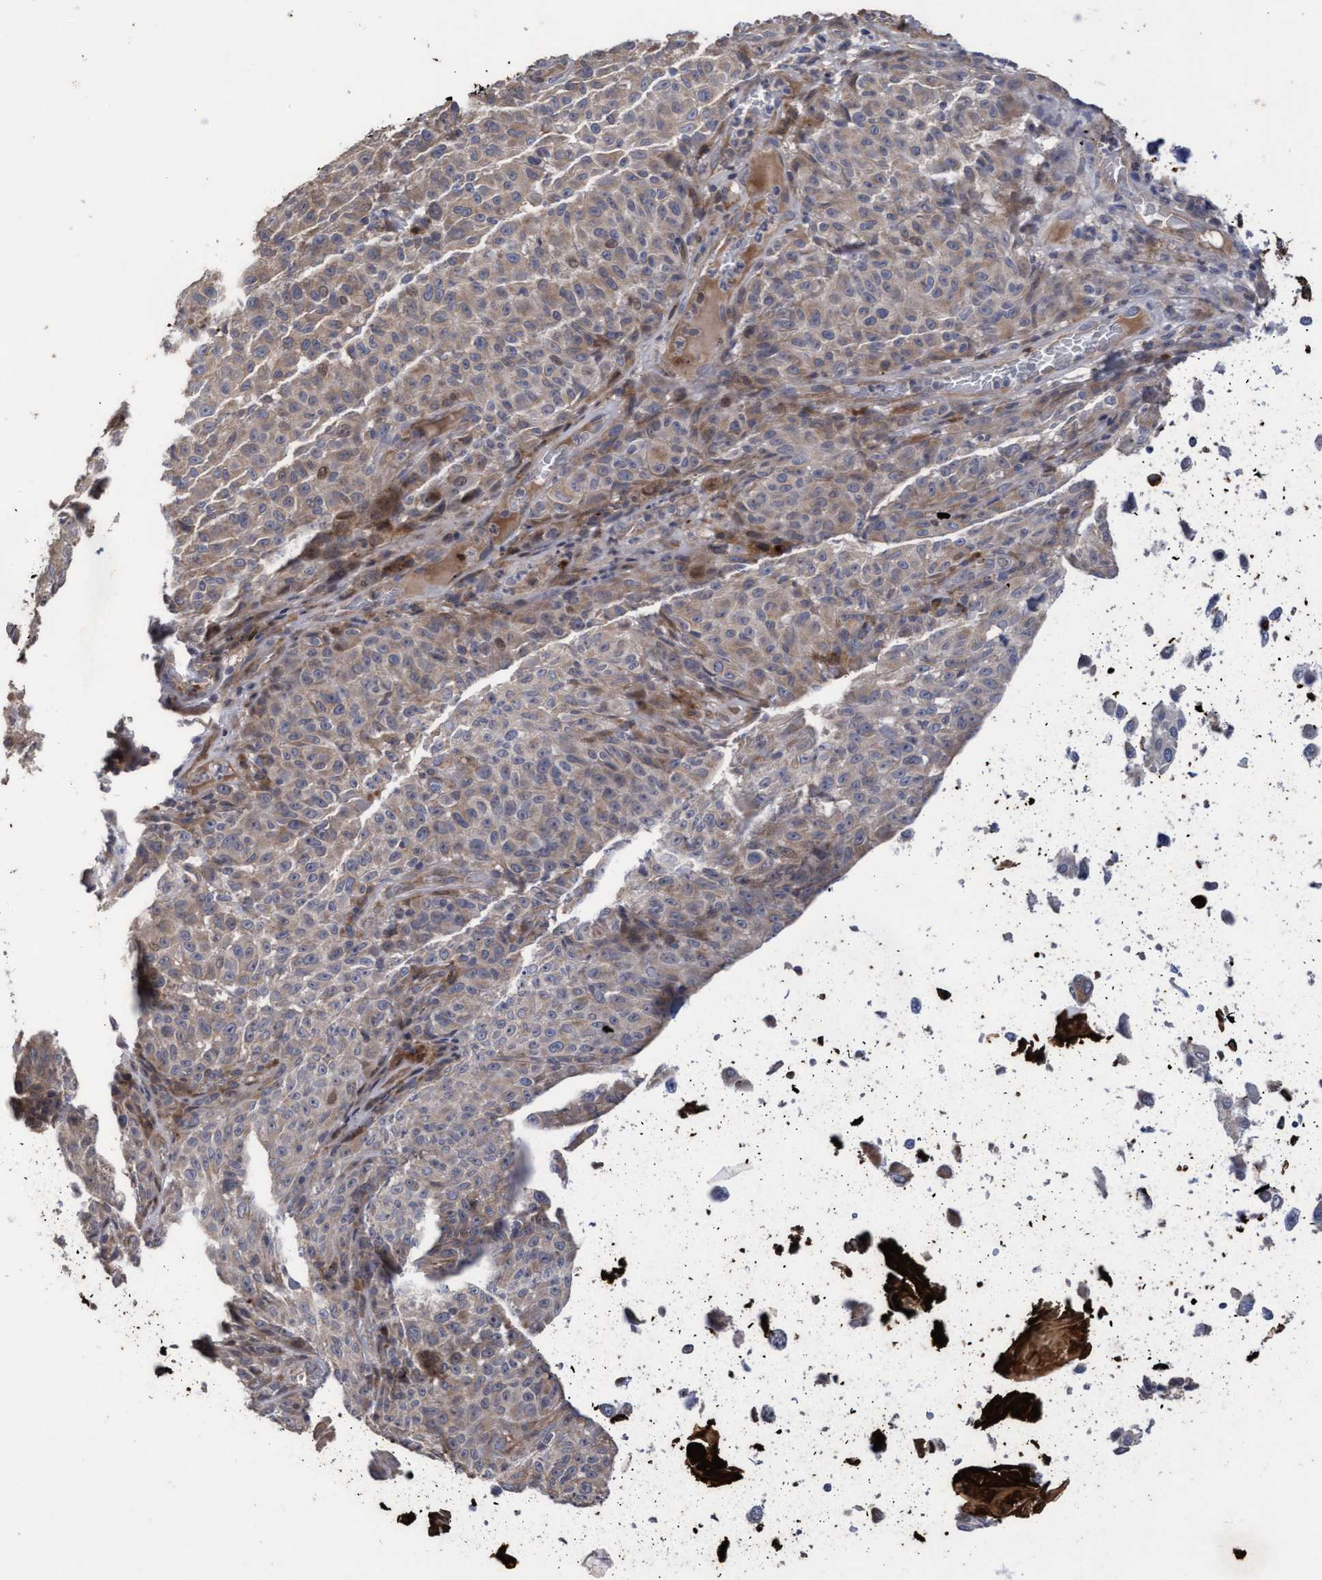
{"staining": {"intensity": "strong", "quantity": ">75%", "location": "cytoplasmic/membranous"}, "tissue": "skin cancer", "cell_type": "Tumor cells", "image_type": "cancer", "snomed": [{"axis": "morphology", "description": "Basal cell carcinoma"}, {"axis": "topography", "description": "Skin"}], "caption": "Protein staining demonstrates strong cytoplasmic/membranous expression in about >75% of tumor cells in basal cell carcinoma (skin).", "gene": "KRT24", "patient": {"sex": "female", "age": 64}}